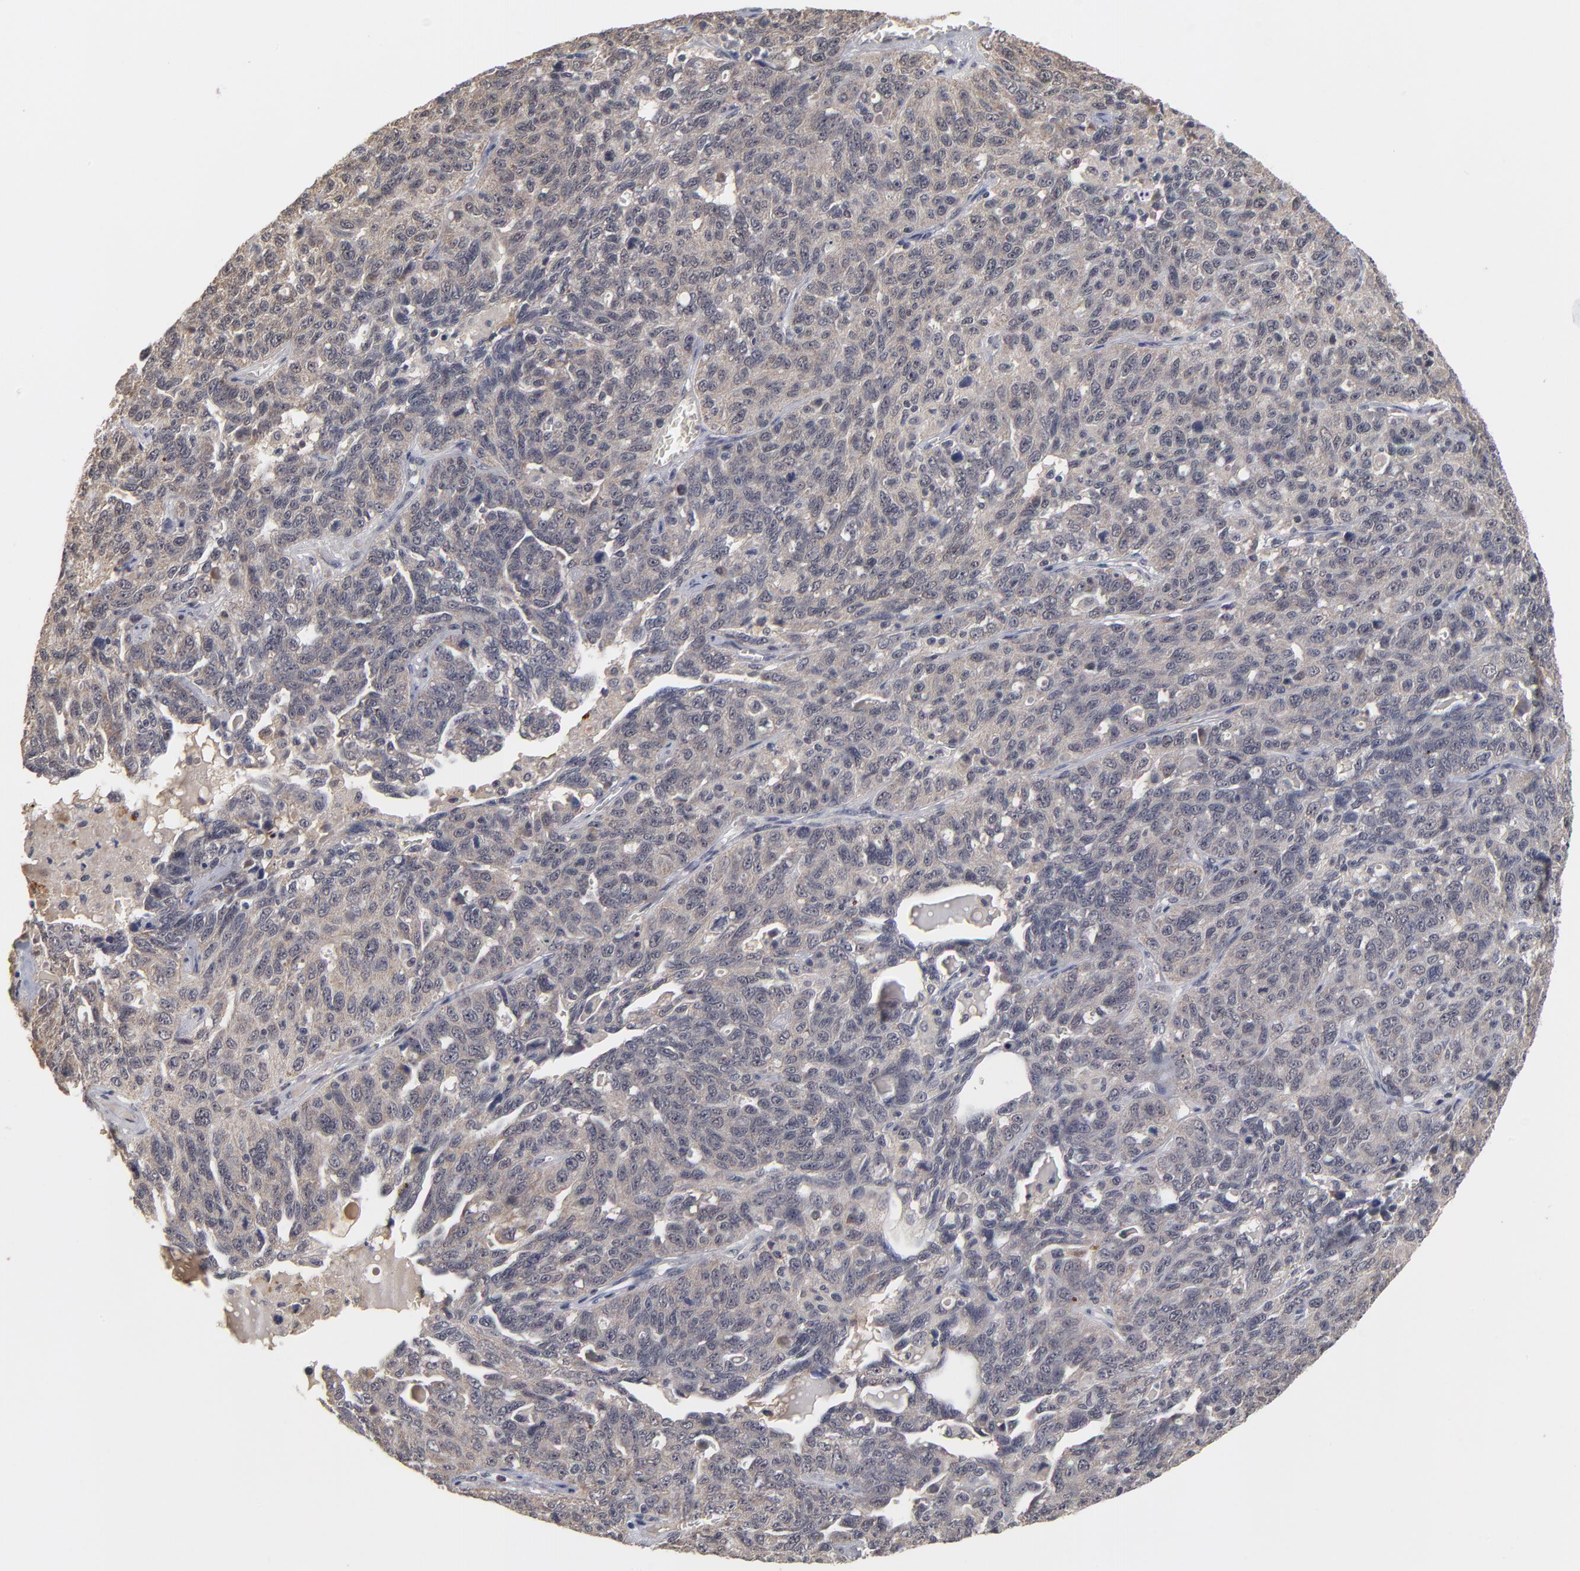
{"staining": {"intensity": "weak", "quantity": ">75%", "location": "cytoplasmic/membranous"}, "tissue": "ovarian cancer", "cell_type": "Tumor cells", "image_type": "cancer", "snomed": [{"axis": "morphology", "description": "Cystadenocarcinoma, serous, NOS"}, {"axis": "topography", "description": "Ovary"}], "caption": "Protein staining by immunohistochemistry (IHC) demonstrates weak cytoplasmic/membranous expression in about >75% of tumor cells in ovarian cancer. The staining is performed using DAB (3,3'-diaminobenzidine) brown chromogen to label protein expression. The nuclei are counter-stained blue using hematoxylin.", "gene": "WSB1", "patient": {"sex": "female", "age": 71}}